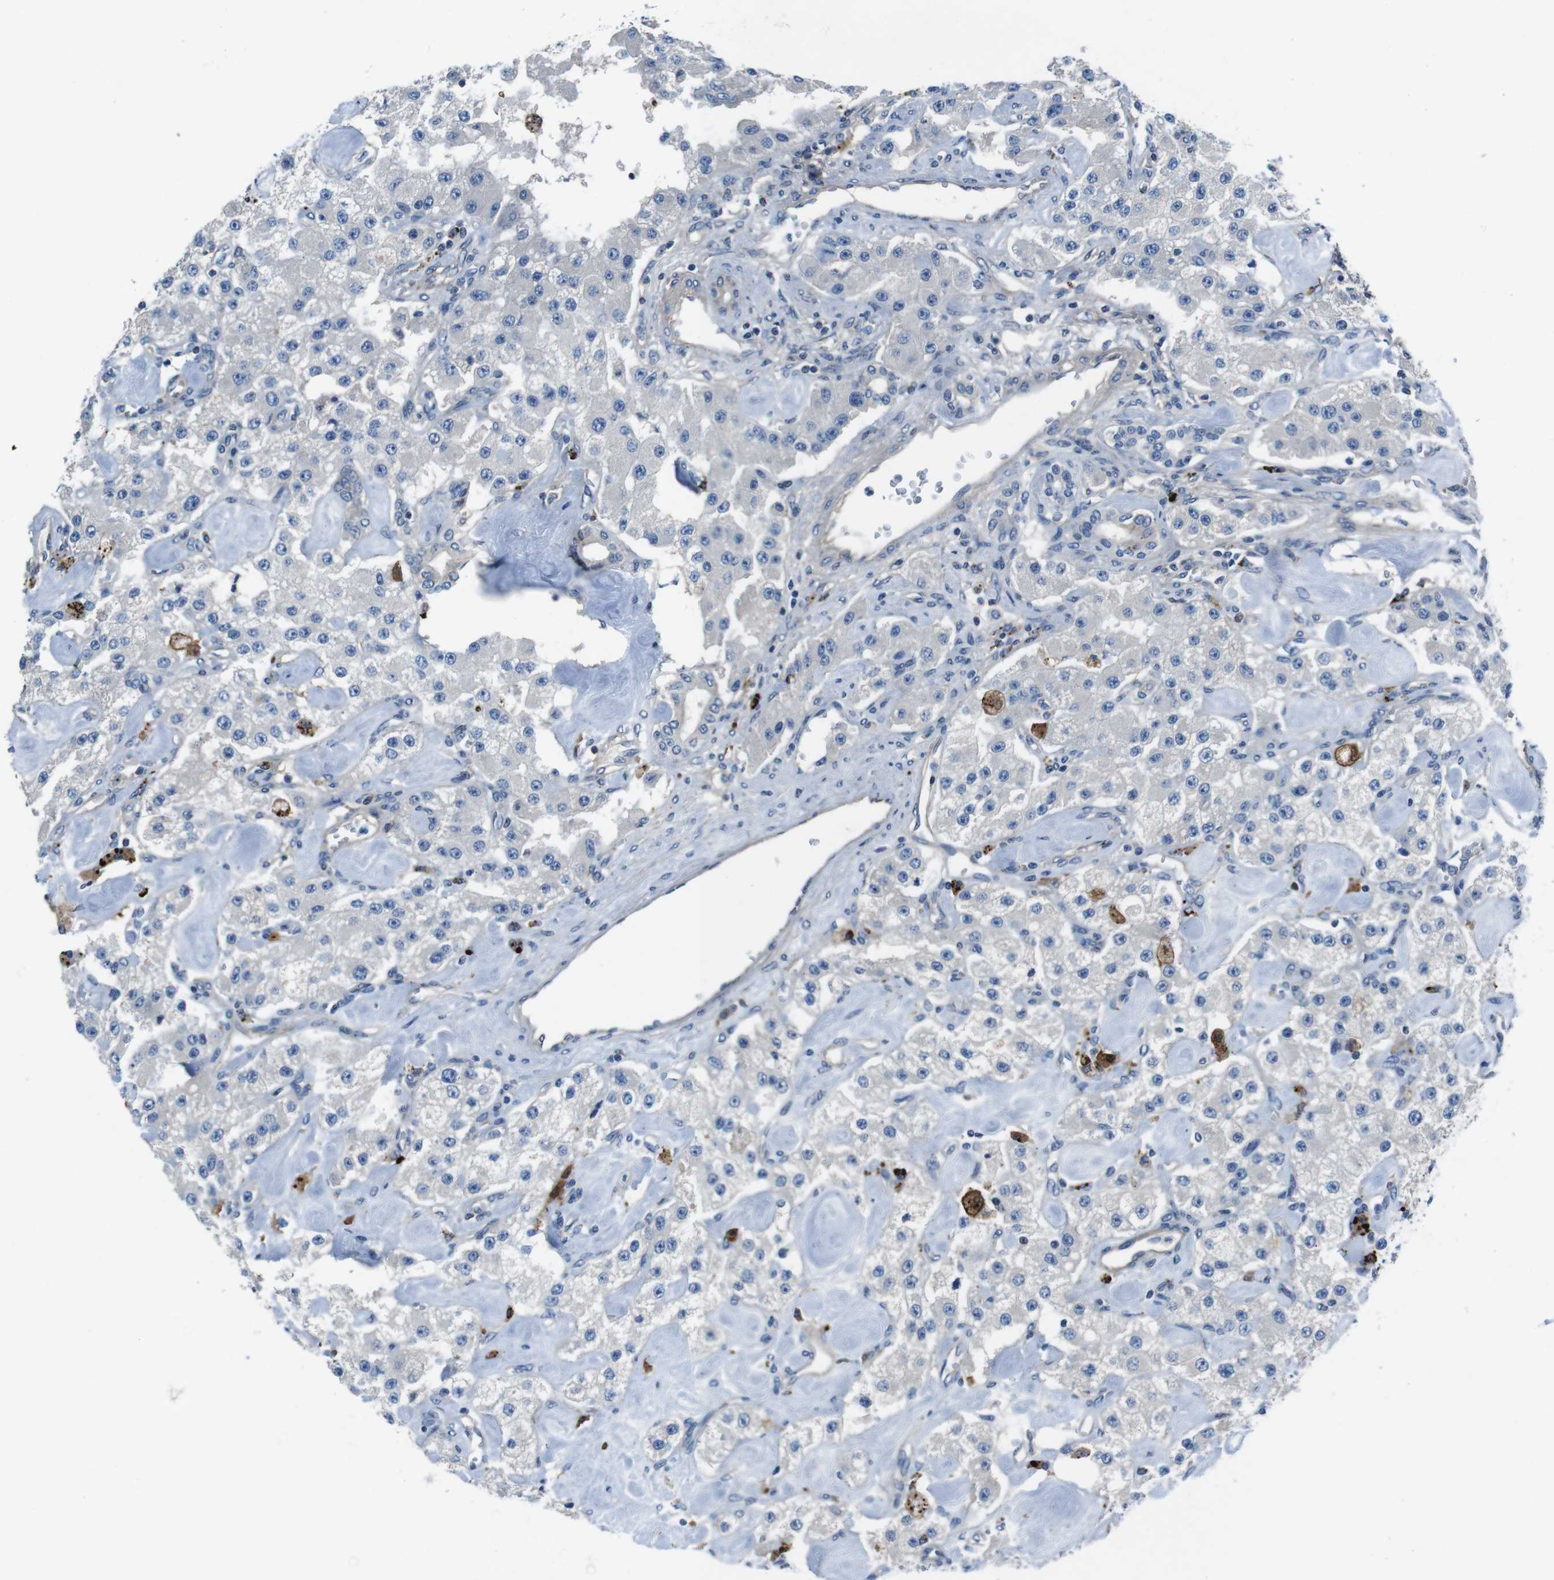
{"staining": {"intensity": "negative", "quantity": "none", "location": "none"}, "tissue": "carcinoid", "cell_type": "Tumor cells", "image_type": "cancer", "snomed": [{"axis": "morphology", "description": "Carcinoid, malignant, NOS"}, {"axis": "topography", "description": "Pancreas"}], "caption": "Carcinoid stained for a protein using immunohistochemistry exhibits no staining tumor cells.", "gene": "TULP3", "patient": {"sex": "male", "age": 41}}